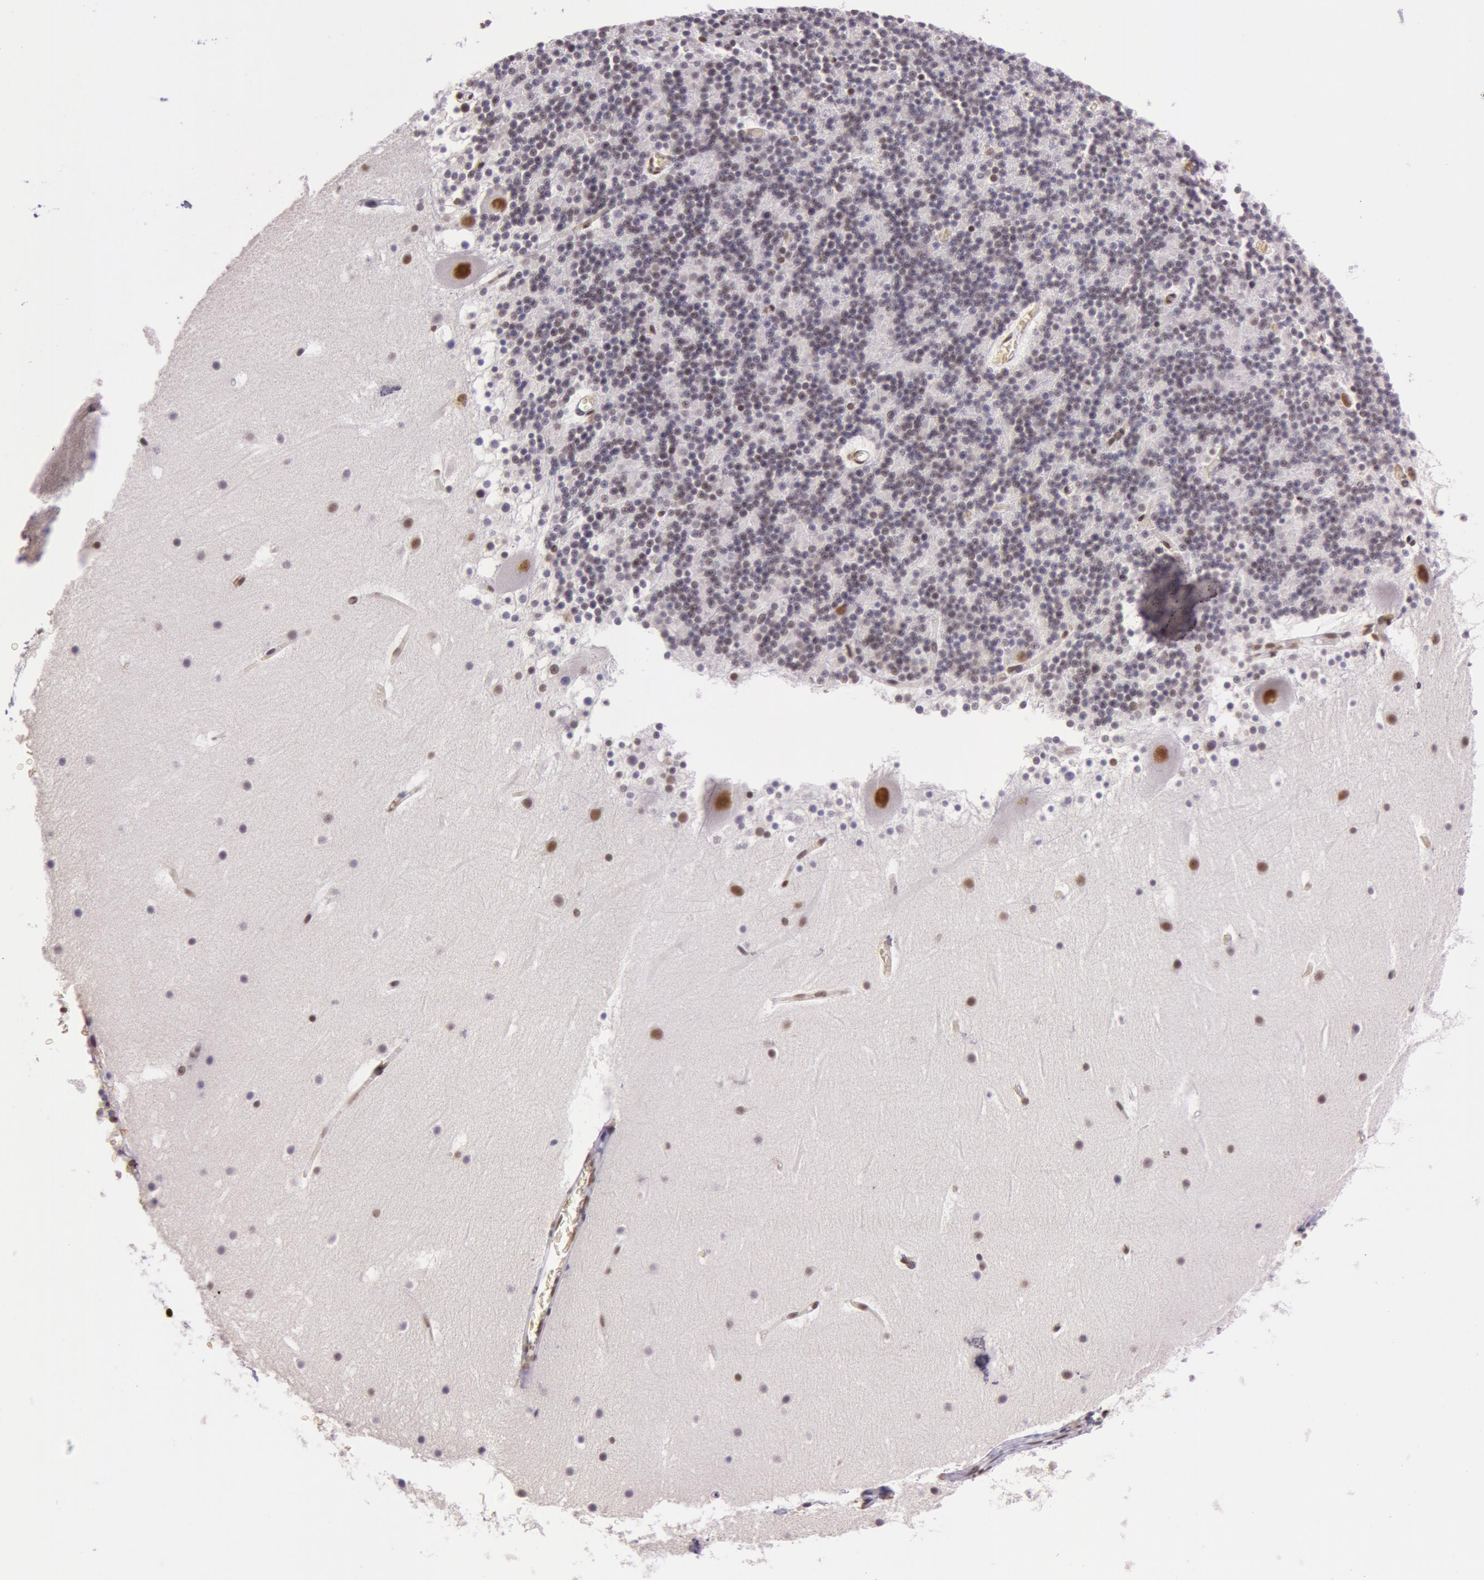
{"staining": {"intensity": "weak", "quantity": "25%-75%", "location": "nuclear"}, "tissue": "cerebellum", "cell_type": "Cells in granular layer", "image_type": "normal", "snomed": [{"axis": "morphology", "description": "Normal tissue, NOS"}, {"axis": "topography", "description": "Cerebellum"}], "caption": "Normal cerebellum was stained to show a protein in brown. There is low levels of weak nuclear positivity in approximately 25%-75% of cells in granular layer. Using DAB (3,3'-diaminobenzidine) (brown) and hematoxylin (blue) stains, captured at high magnification using brightfield microscopy.", "gene": "NBN", "patient": {"sex": "male", "age": 45}}